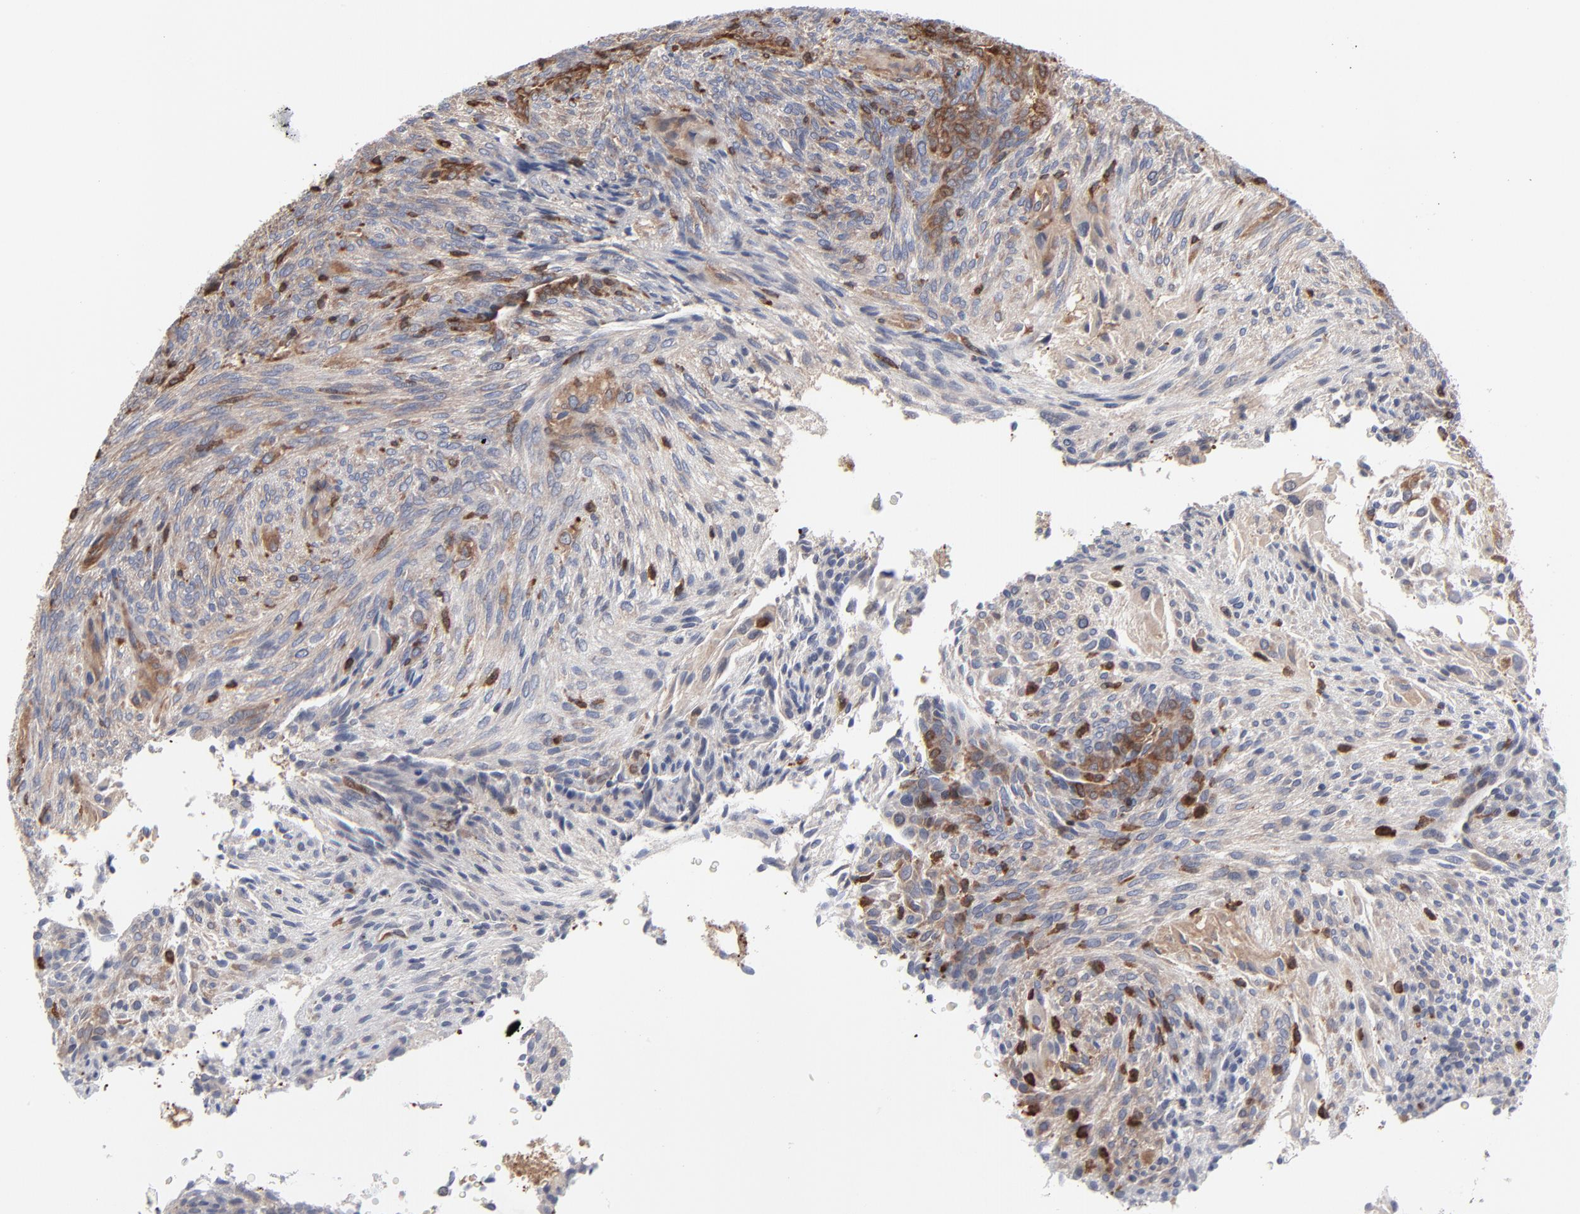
{"staining": {"intensity": "moderate", "quantity": ">75%", "location": "cytoplasmic/membranous"}, "tissue": "glioma", "cell_type": "Tumor cells", "image_type": "cancer", "snomed": [{"axis": "morphology", "description": "Glioma, malignant, High grade"}, {"axis": "topography", "description": "Cerebral cortex"}], "caption": "Human glioma stained with a protein marker reveals moderate staining in tumor cells.", "gene": "MAP2K1", "patient": {"sex": "female", "age": 55}}